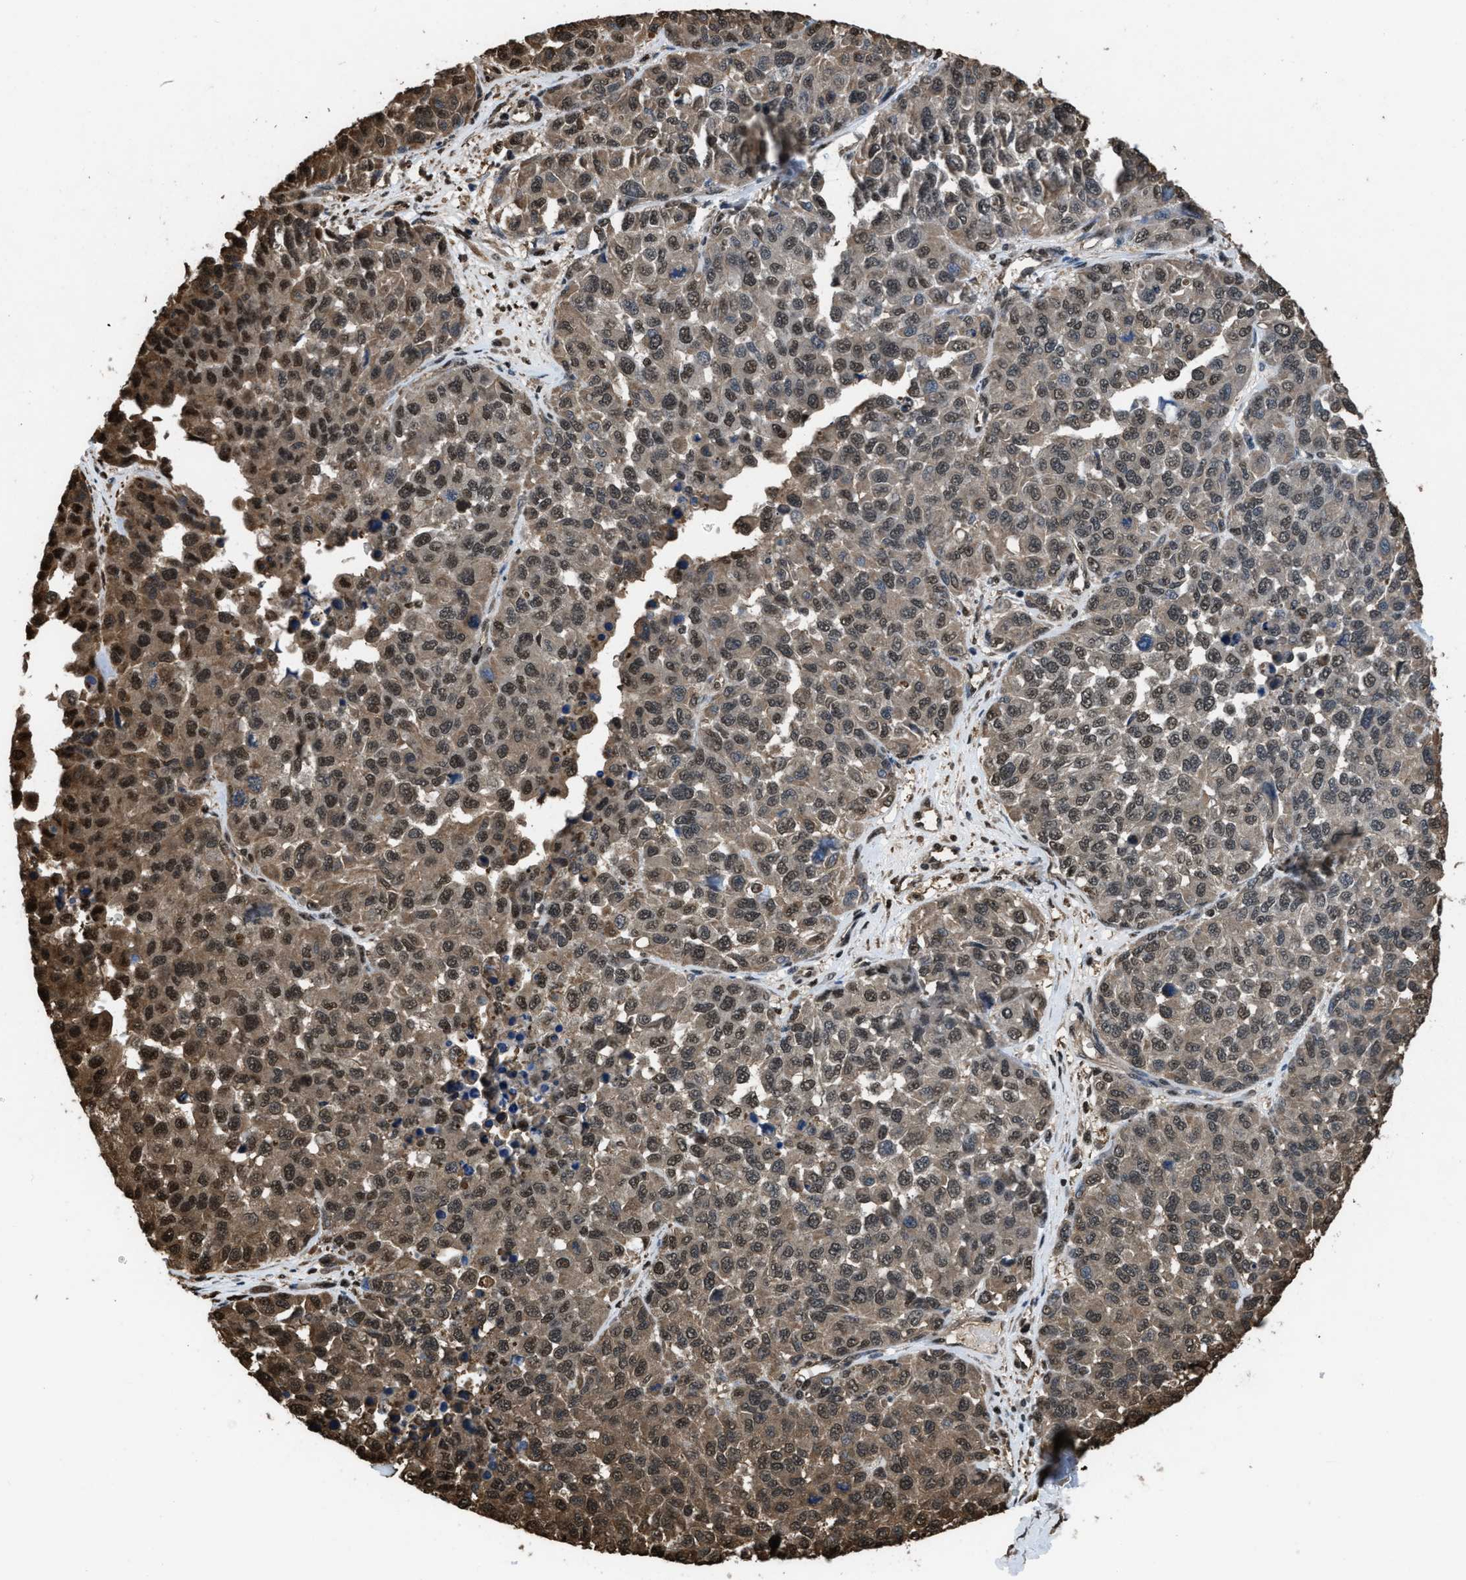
{"staining": {"intensity": "moderate", "quantity": ">75%", "location": "nuclear"}, "tissue": "melanoma", "cell_type": "Tumor cells", "image_type": "cancer", "snomed": [{"axis": "morphology", "description": "Malignant melanoma, NOS"}, {"axis": "topography", "description": "Skin"}], "caption": "Moderate nuclear expression for a protein is seen in about >75% of tumor cells of melanoma using IHC.", "gene": "FNTA", "patient": {"sex": "male", "age": 62}}